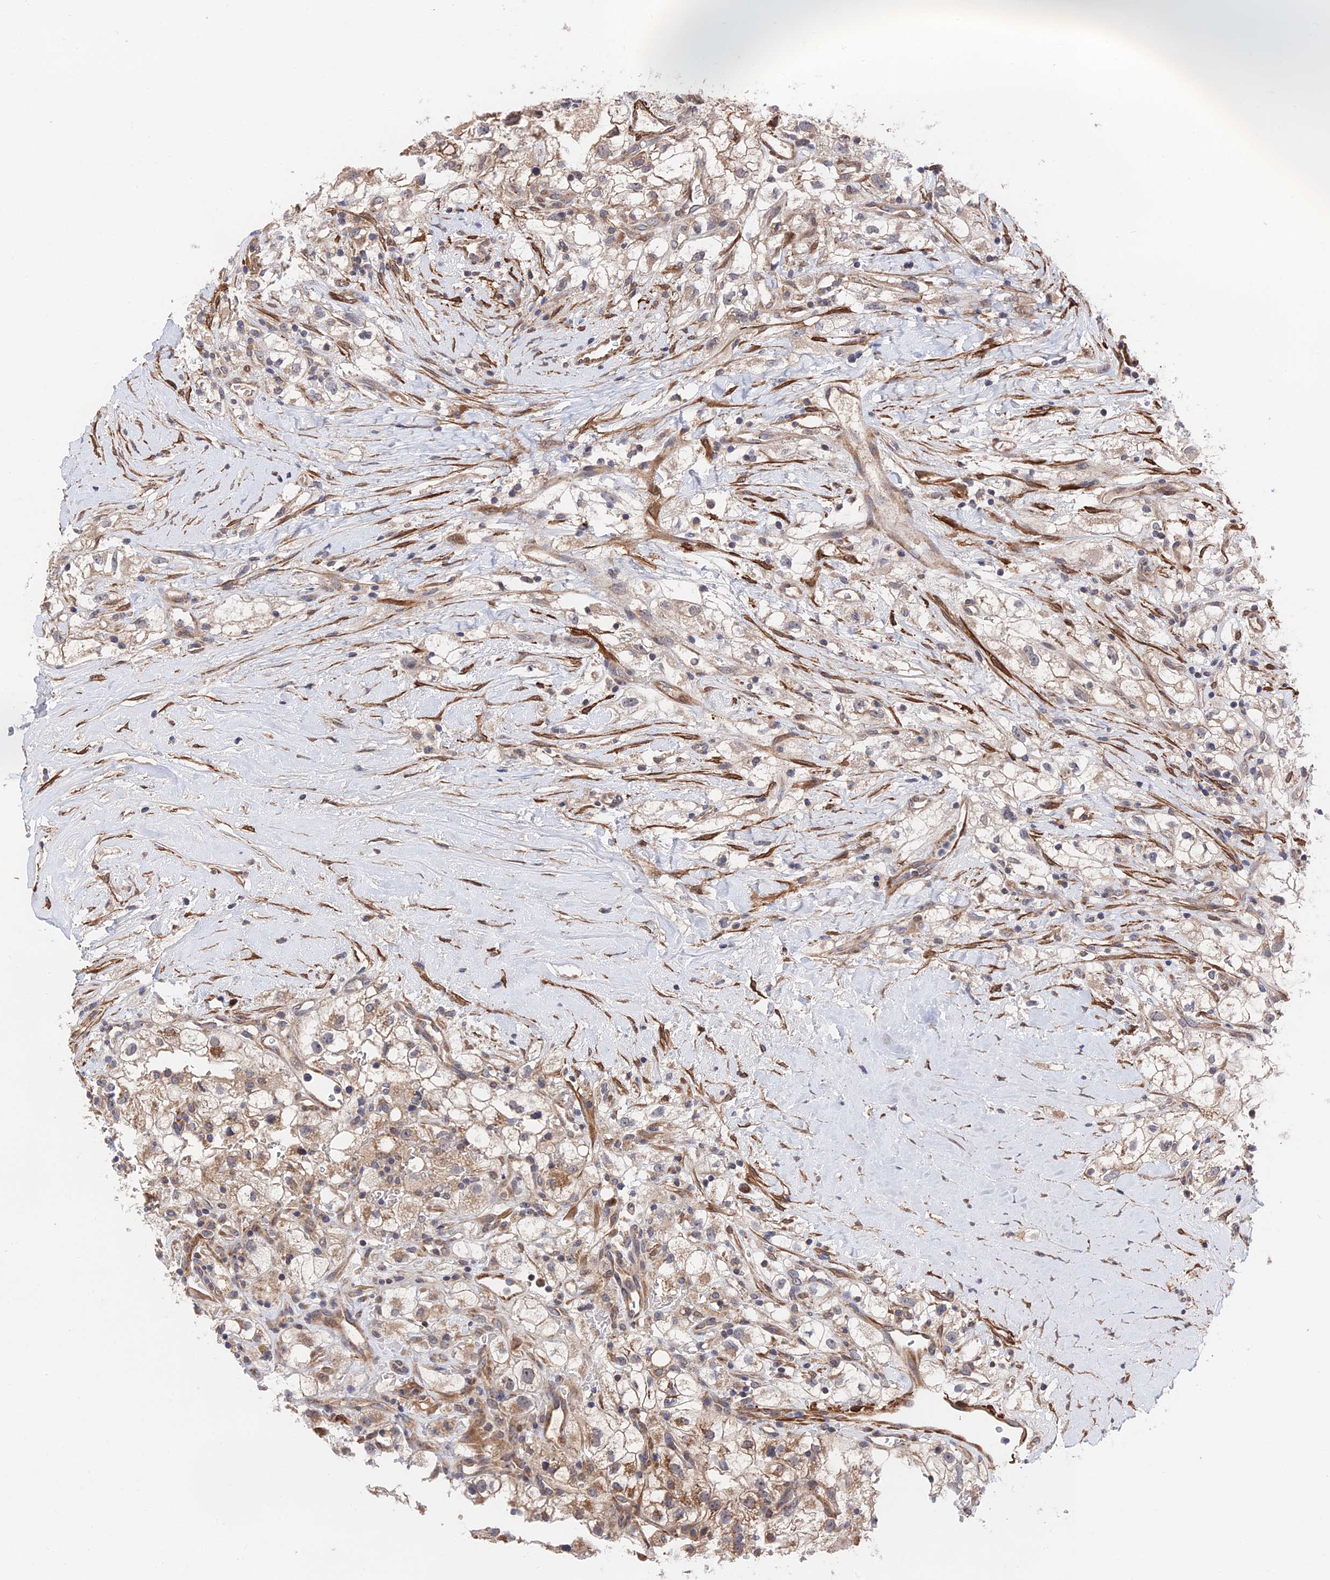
{"staining": {"intensity": "weak", "quantity": "<25%", "location": "cytoplasmic/membranous"}, "tissue": "renal cancer", "cell_type": "Tumor cells", "image_type": "cancer", "snomed": [{"axis": "morphology", "description": "Adenocarcinoma, NOS"}, {"axis": "topography", "description": "Kidney"}], "caption": "A high-resolution image shows IHC staining of renal cancer, which shows no significant staining in tumor cells. Nuclei are stained in blue.", "gene": "ZNF320", "patient": {"sex": "male", "age": 59}}